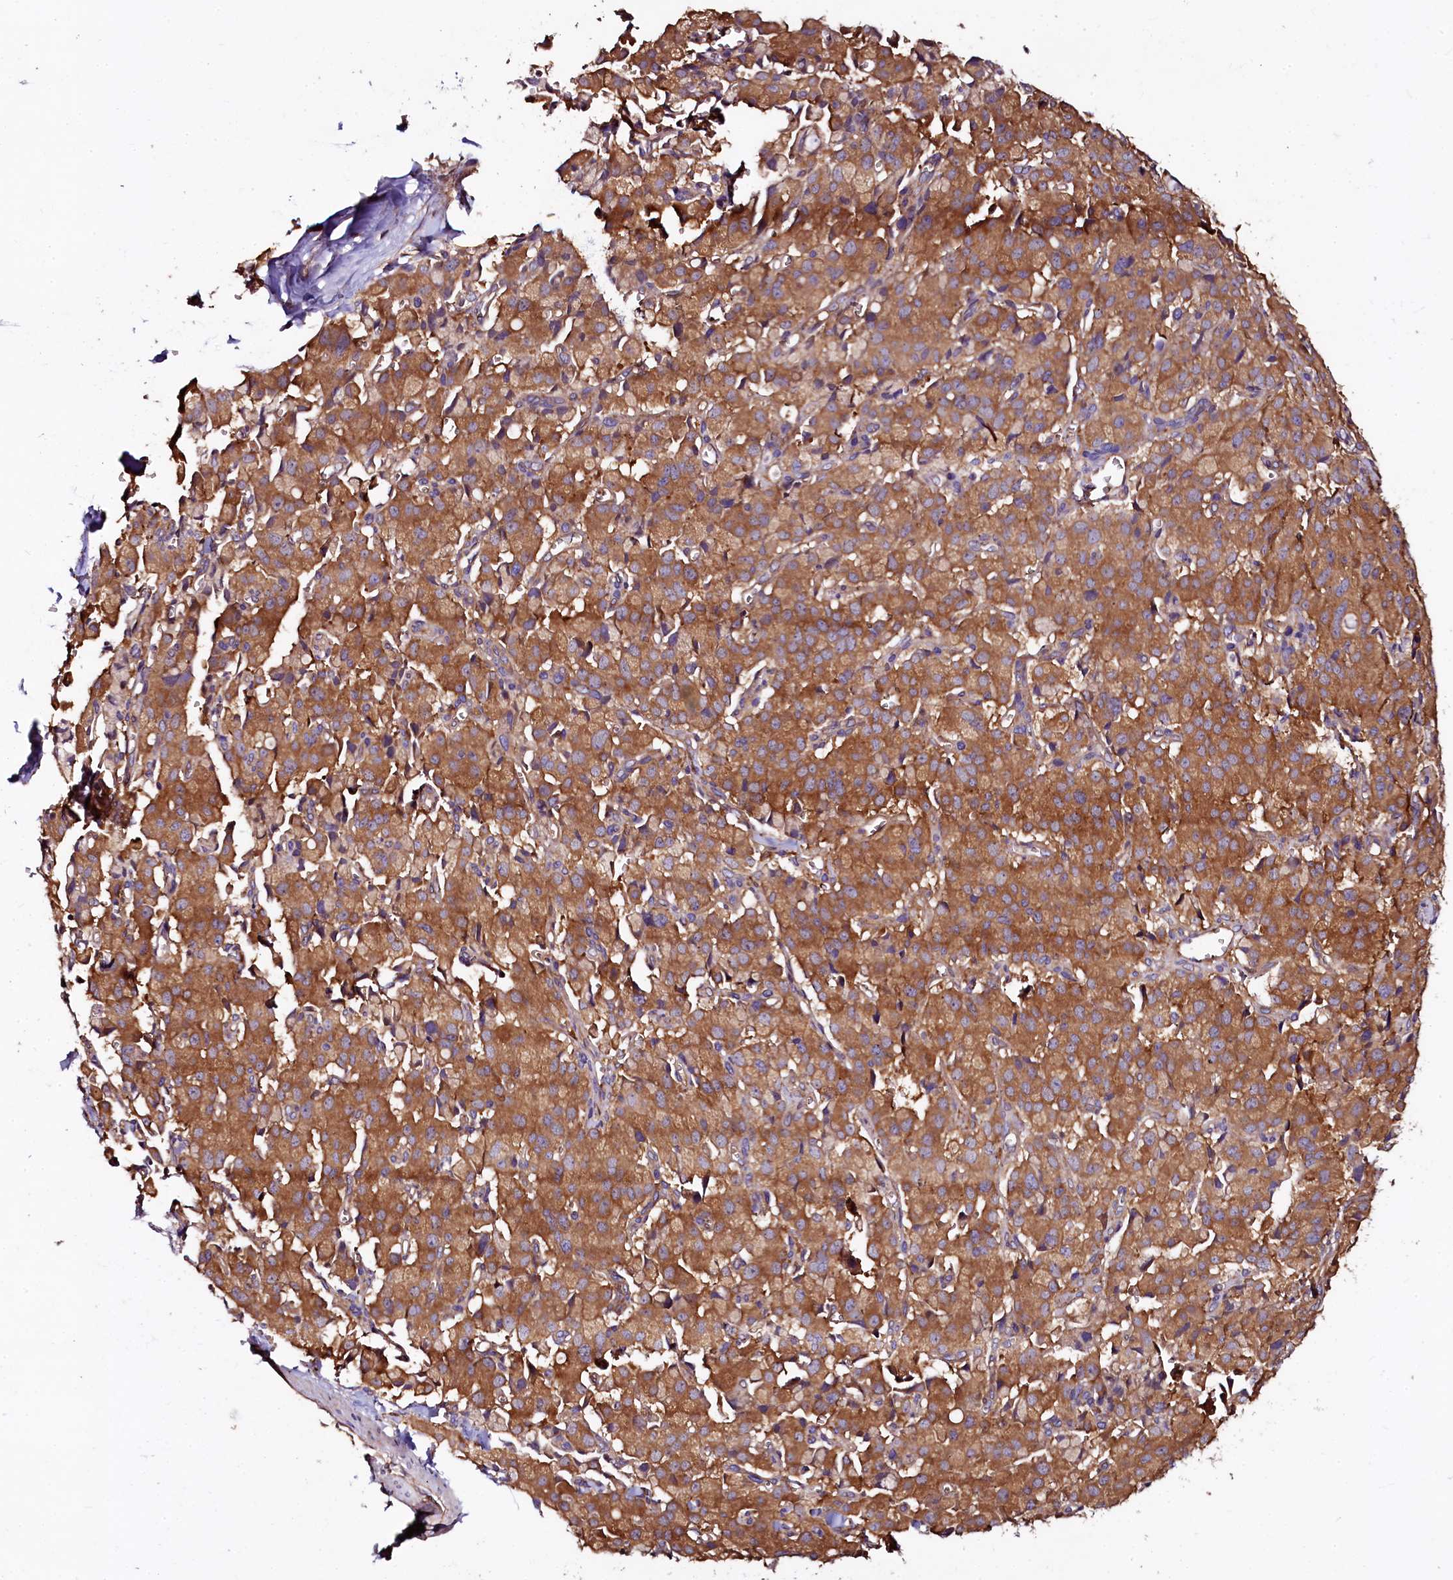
{"staining": {"intensity": "moderate", "quantity": ">75%", "location": "cytoplasmic/membranous"}, "tissue": "pancreatic cancer", "cell_type": "Tumor cells", "image_type": "cancer", "snomed": [{"axis": "morphology", "description": "Adenocarcinoma, NOS"}, {"axis": "topography", "description": "Pancreas"}], "caption": "IHC histopathology image of pancreatic cancer (adenocarcinoma) stained for a protein (brown), which shows medium levels of moderate cytoplasmic/membranous positivity in about >75% of tumor cells.", "gene": "APPL2", "patient": {"sex": "male", "age": 65}}